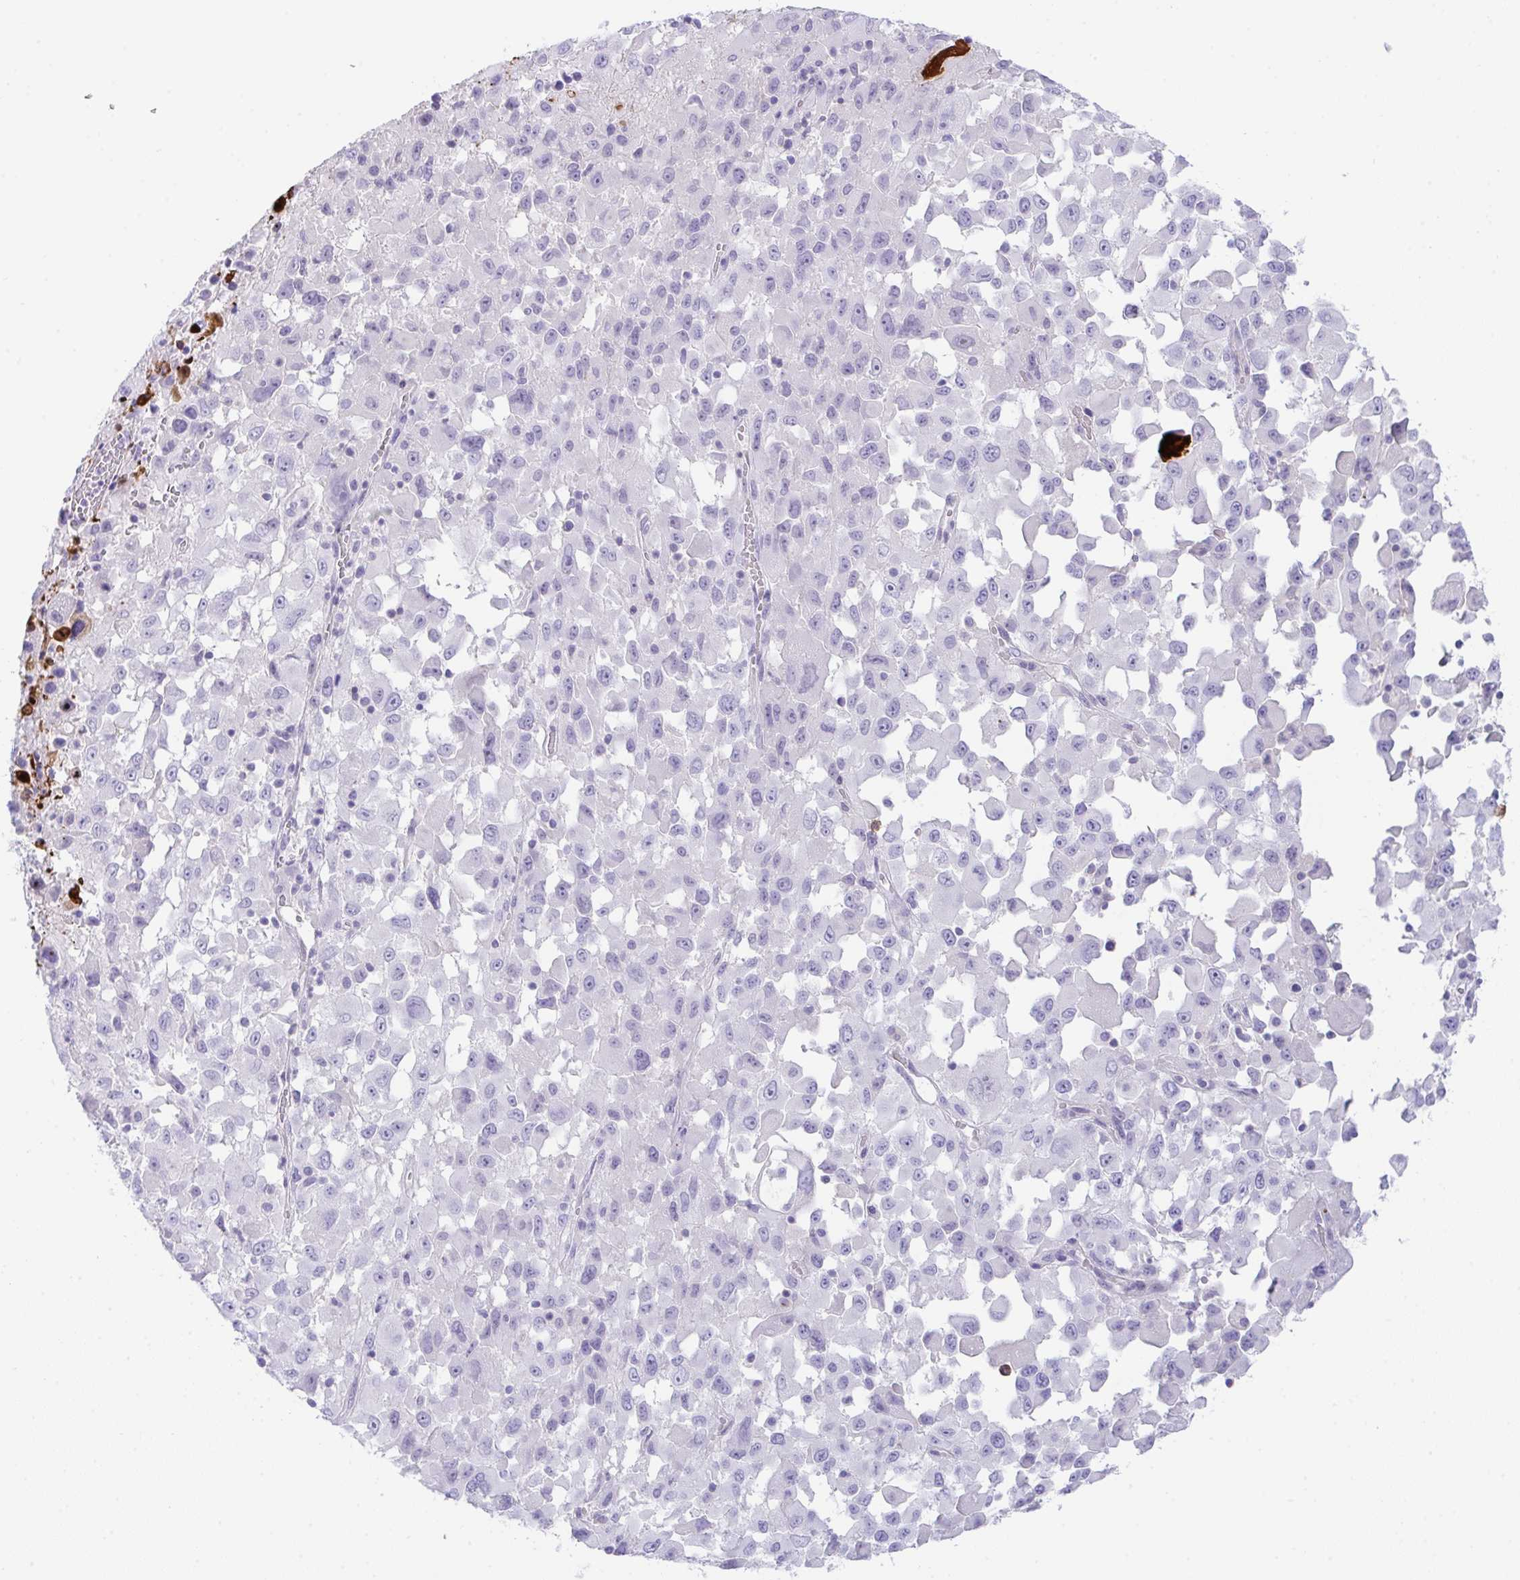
{"staining": {"intensity": "negative", "quantity": "none", "location": "none"}, "tissue": "melanoma", "cell_type": "Tumor cells", "image_type": "cancer", "snomed": [{"axis": "morphology", "description": "Malignant melanoma, Metastatic site"}, {"axis": "topography", "description": "Soft tissue"}], "caption": "The immunohistochemistry (IHC) photomicrograph has no significant positivity in tumor cells of malignant melanoma (metastatic site) tissue. Nuclei are stained in blue.", "gene": "KMT2E", "patient": {"sex": "male", "age": 50}}